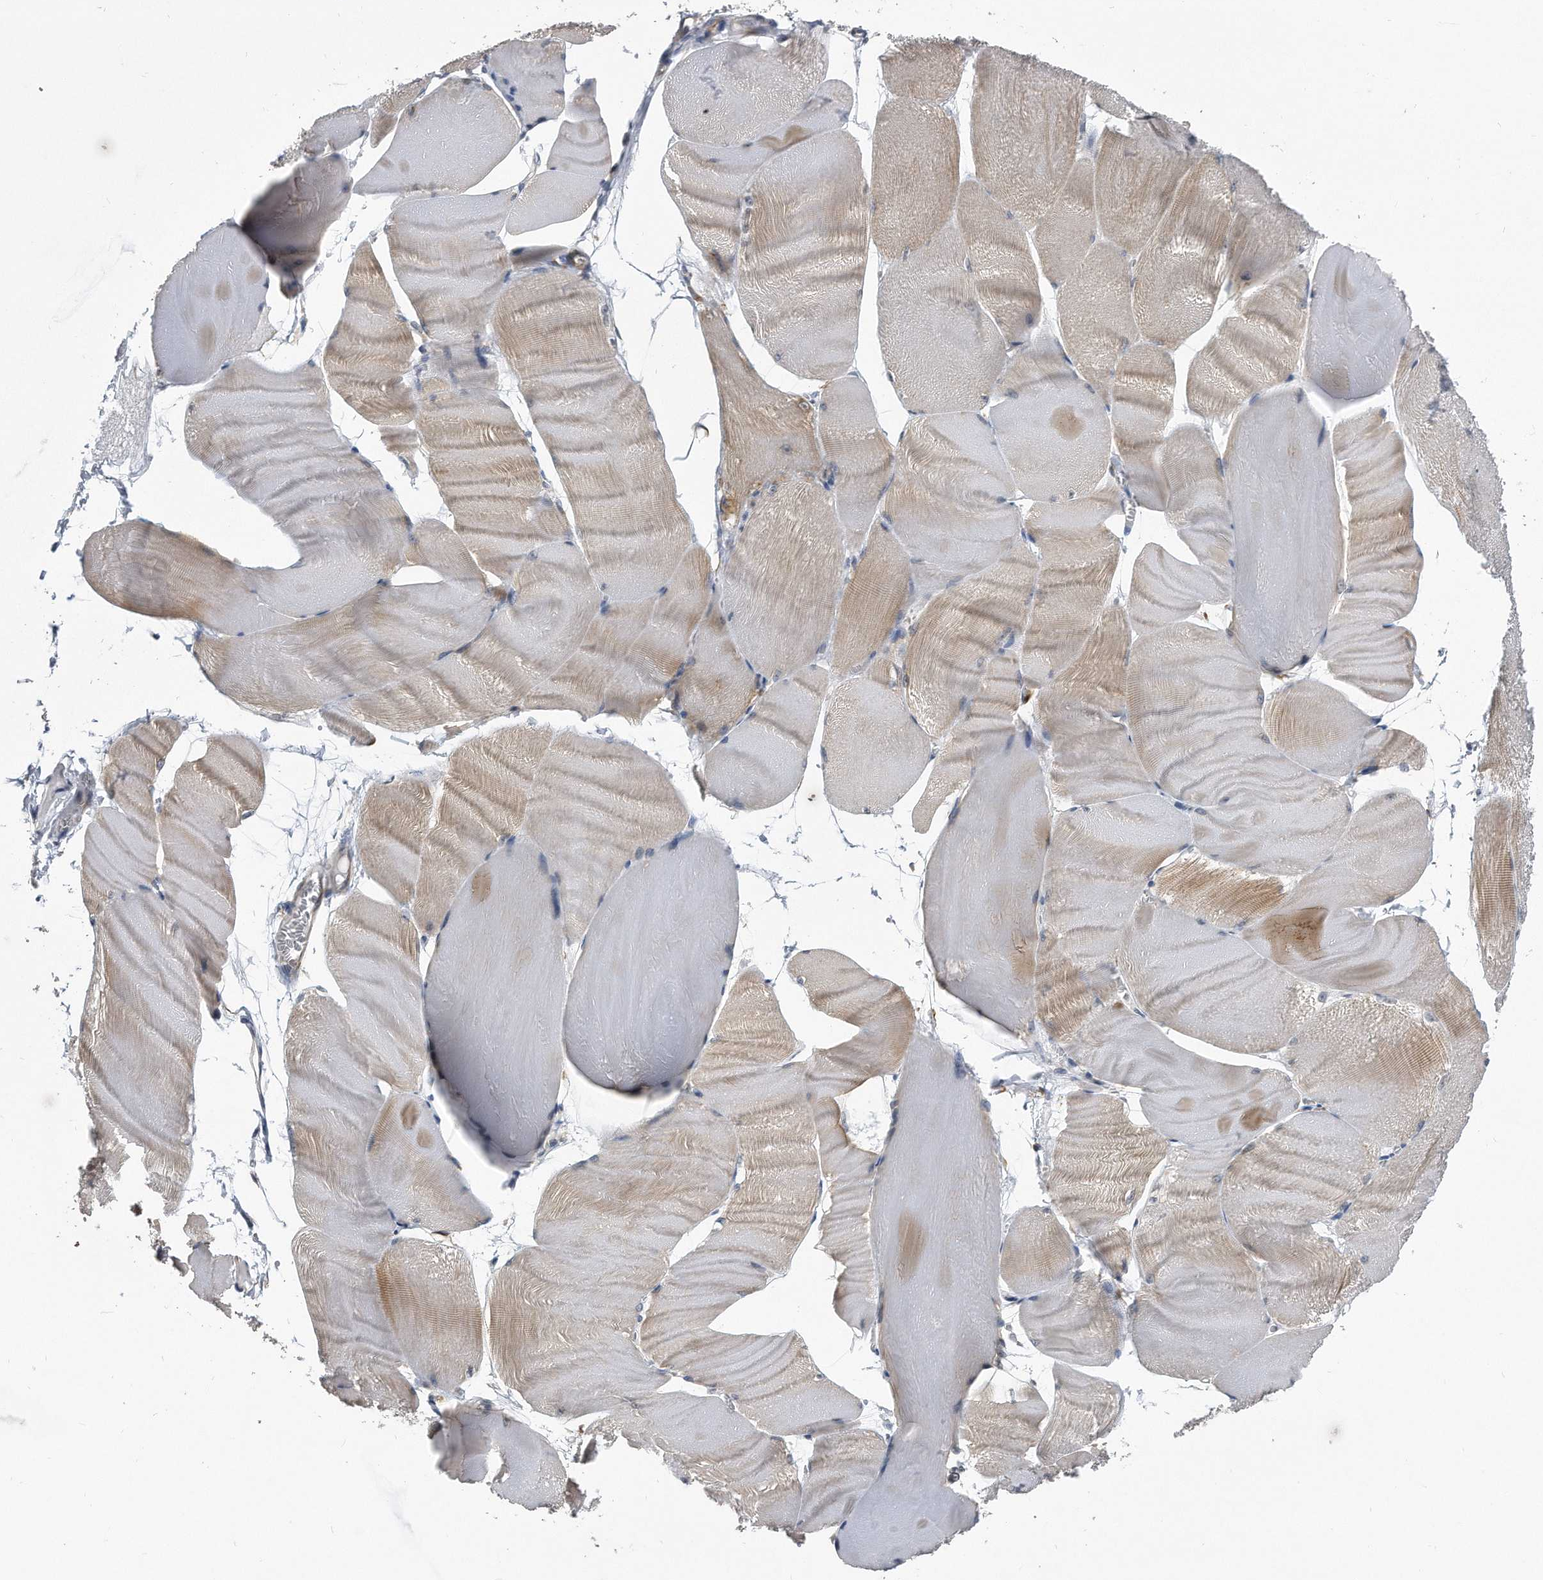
{"staining": {"intensity": "moderate", "quantity": "25%-75%", "location": "cytoplasmic/membranous"}, "tissue": "skeletal muscle", "cell_type": "Myocytes", "image_type": "normal", "snomed": [{"axis": "morphology", "description": "Normal tissue, NOS"}, {"axis": "morphology", "description": "Basal cell carcinoma"}, {"axis": "topography", "description": "Skeletal muscle"}], "caption": "Immunohistochemistry staining of benign skeletal muscle, which shows medium levels of moderate cytoplasmic/membranous expression in approximately 25%-75% of myocytes indicating moderate cytoplasmic/membranous protein positivity. The staining was performed using DAB (3,3'-diaminobenzidine) (brown) for protein detection and nuclei were counterstained in hematoxylin (blue).", "gene": "CCDC47", "patient": {"sex": "female", "age": 64}}